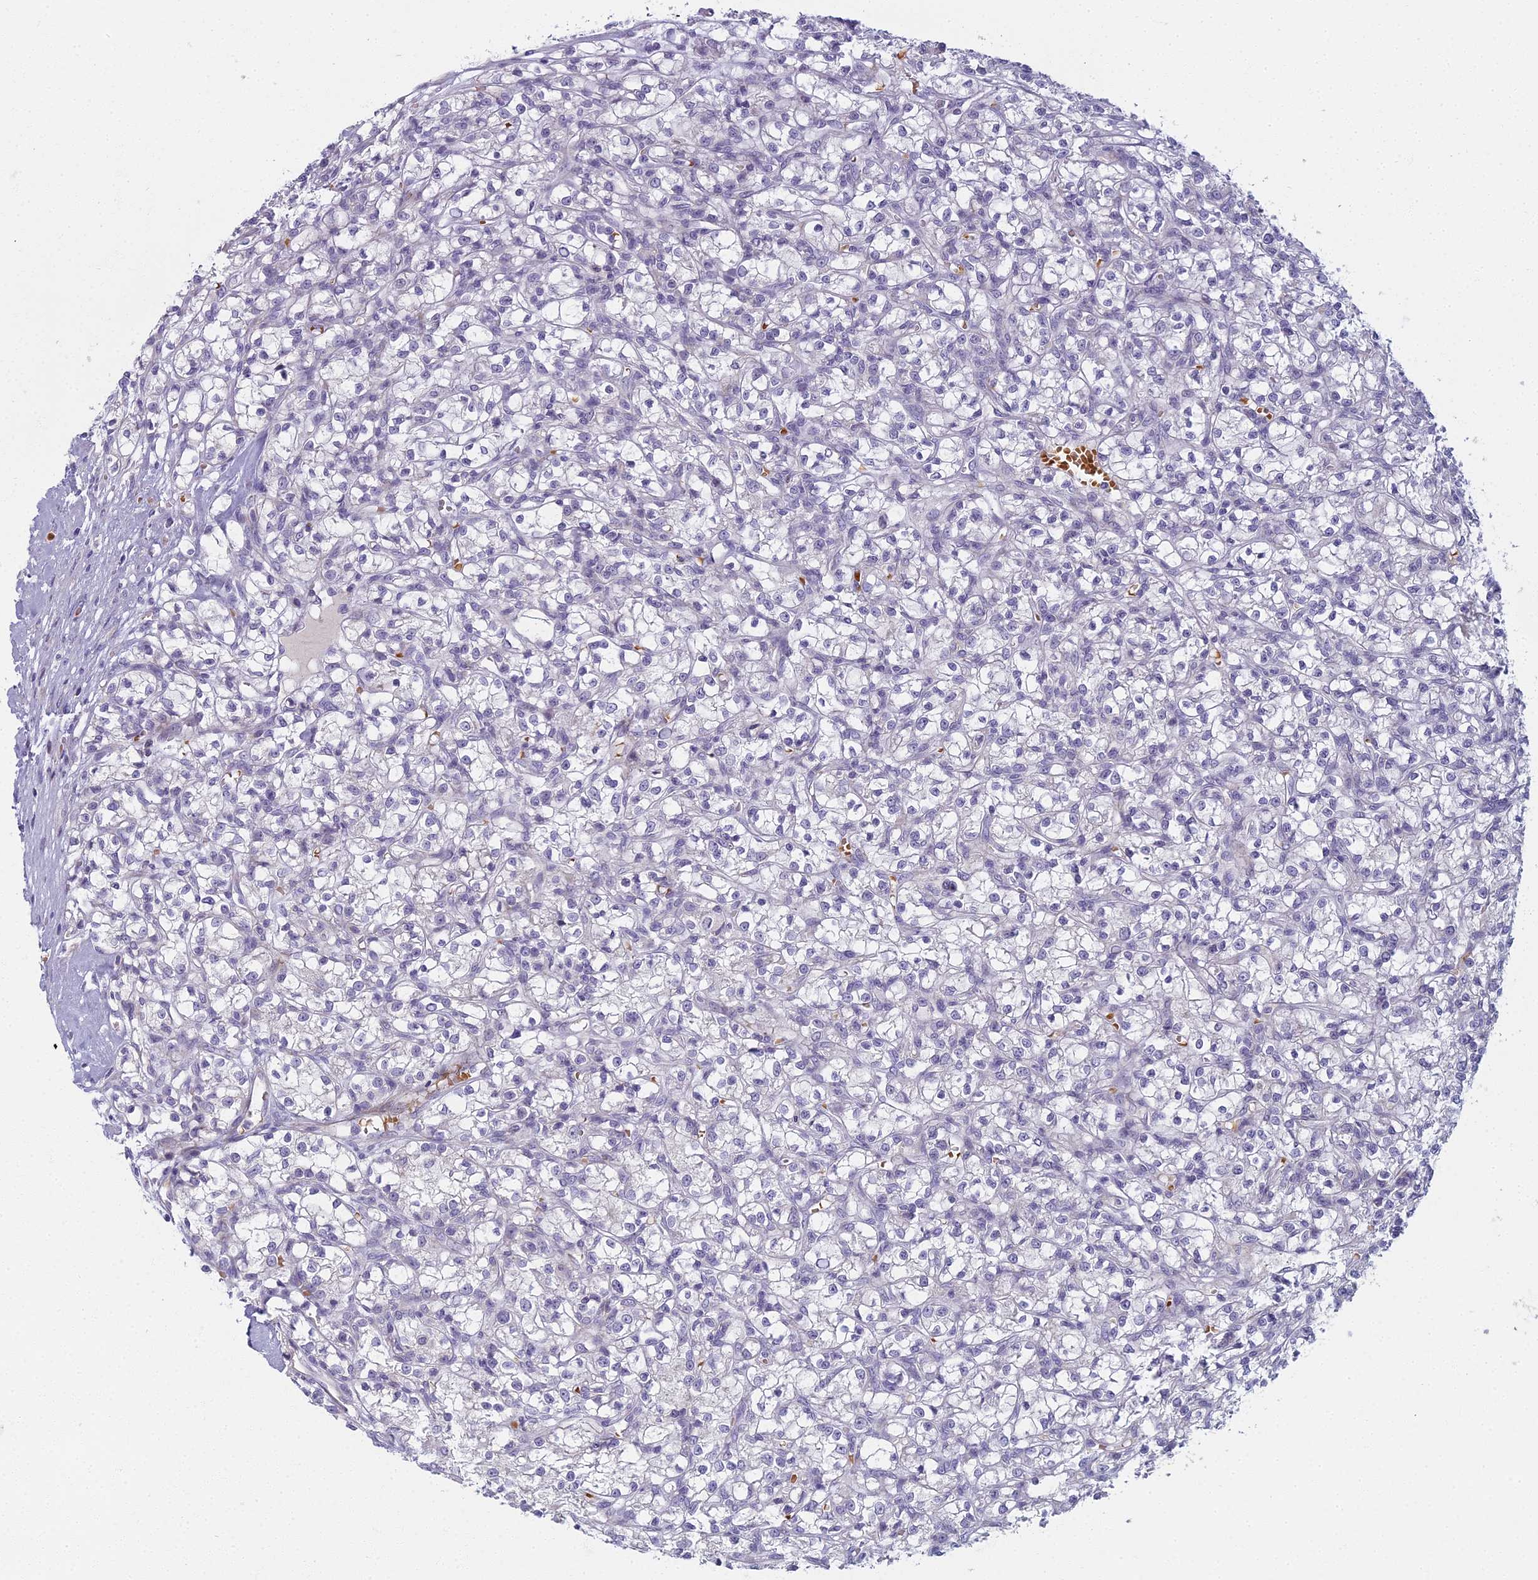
{"staining": {"intensity": "negative", "quantity": "none", "location": "none"}, "tissue": "renal cancer", "cell_type": "Tumor cells", "image_type": "cancer", "snomed": [{"axis": "morphology", "description": "Adenocarcinoma, NOS"}, {"axis": "topography", "description": "Kidney"}], "caption": "DAB immunohistochemical staining of renal adenocarcinoma reveals no significant positivity in tumor cells. (DAB (3,3'-diaminobenzidine) immunohistochemistry with hematoxylin counter stain).", "gene": "ARL15", "patient": {"sex": "female", "age": 59}}